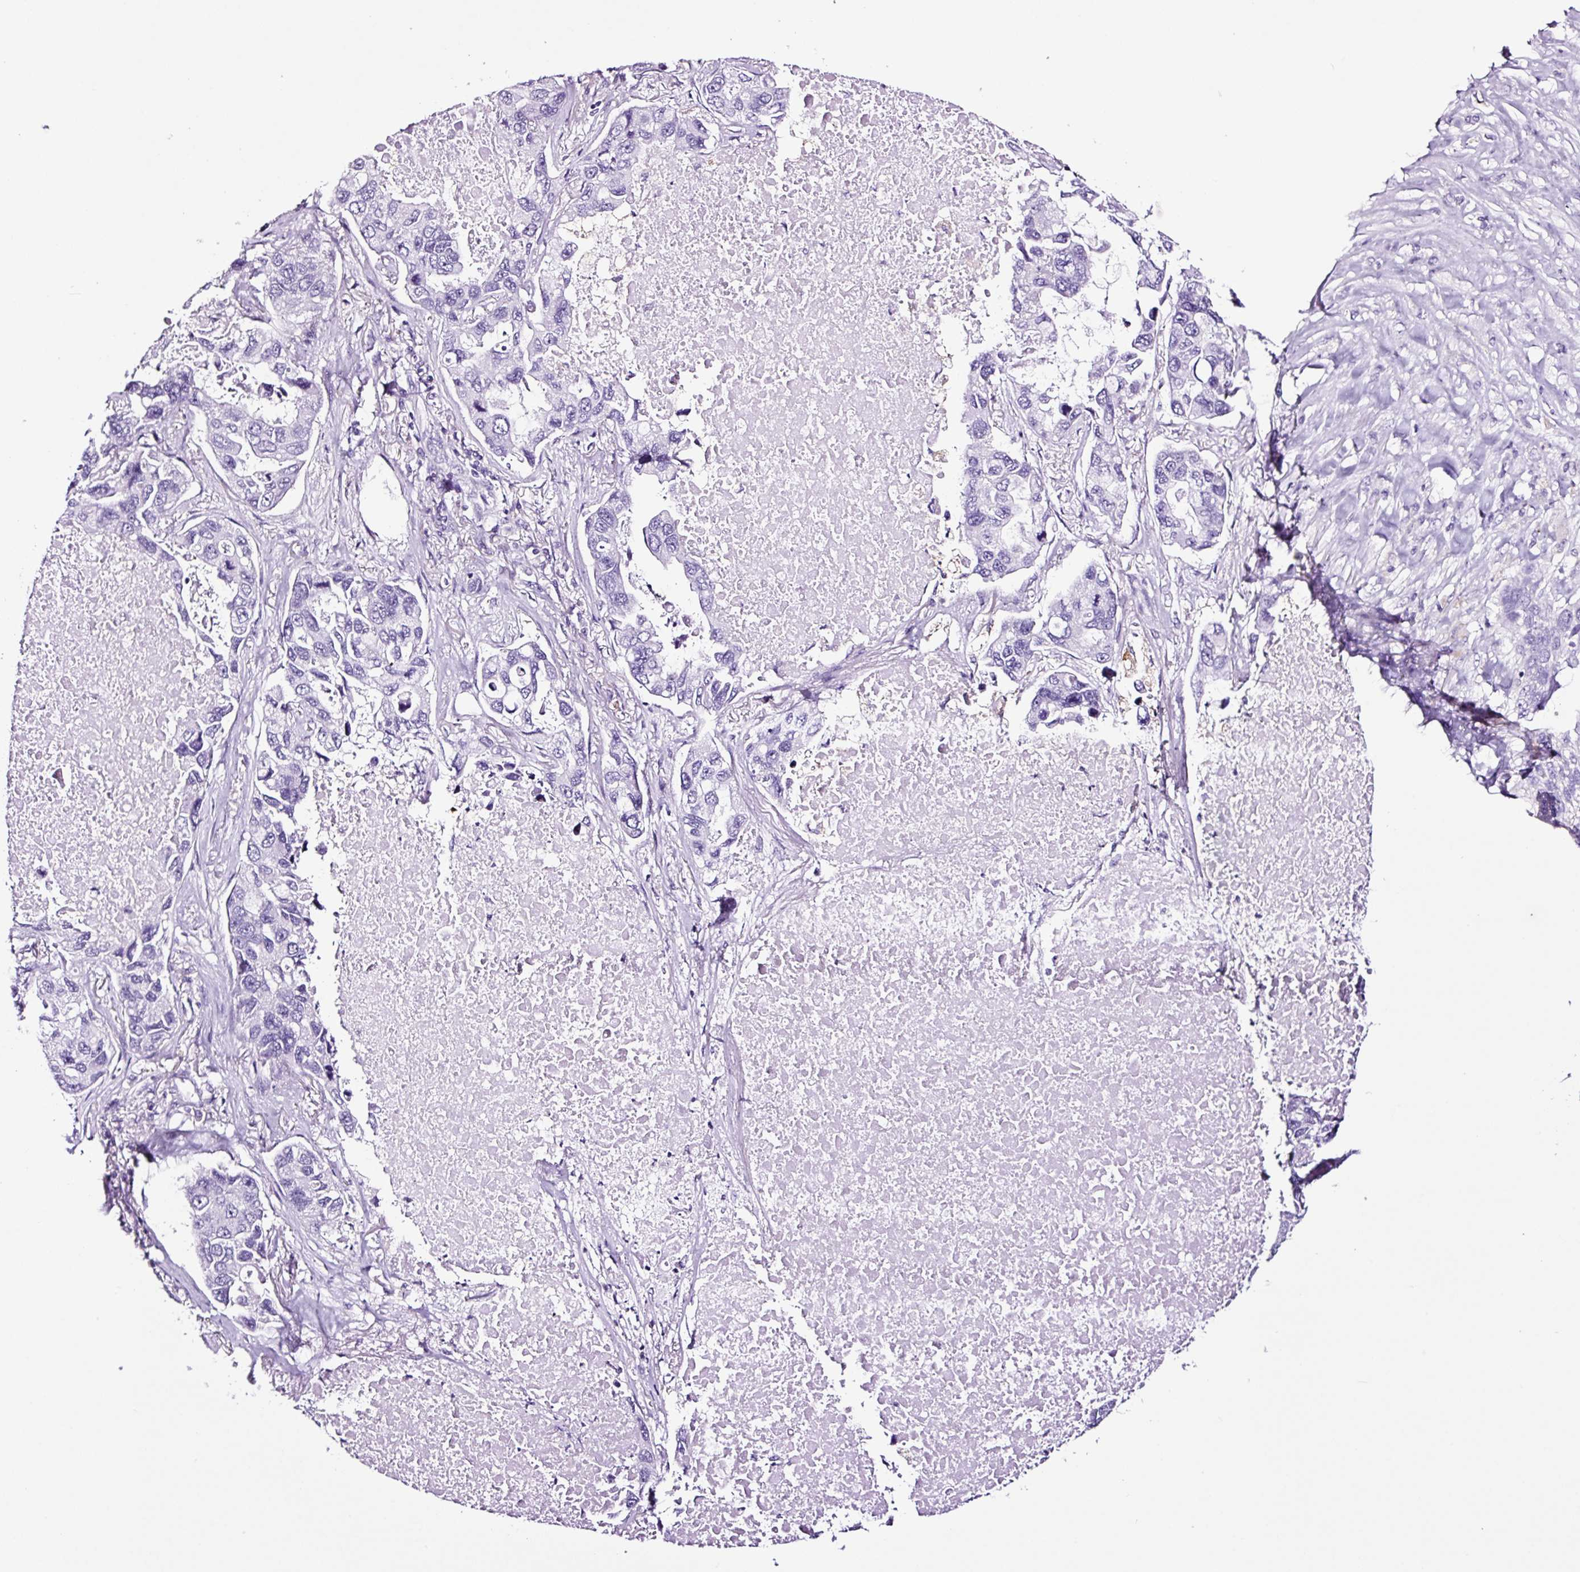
{"staining": {"intensity": "negative", "quantity": "none", "location": "none"}, "tissue": "lung cancer", "cell_type": "Tumor cells", "image_type": "cancer", "snomed": [{"axis": "morphology", "description": "Adenocarcinoma, NOS"}, {"axis": "topography", "description": "Lung"}], "caption": "The image shows no significant staining in tumor cells of adenocarcinoma (lung). (Brightfield microscopy of DAB (3,3'-diaminobenzidine) immunohistochemistry at high magnification).", "gene": "FBXL7", "patient": {"sex": "male", "age": 64}}